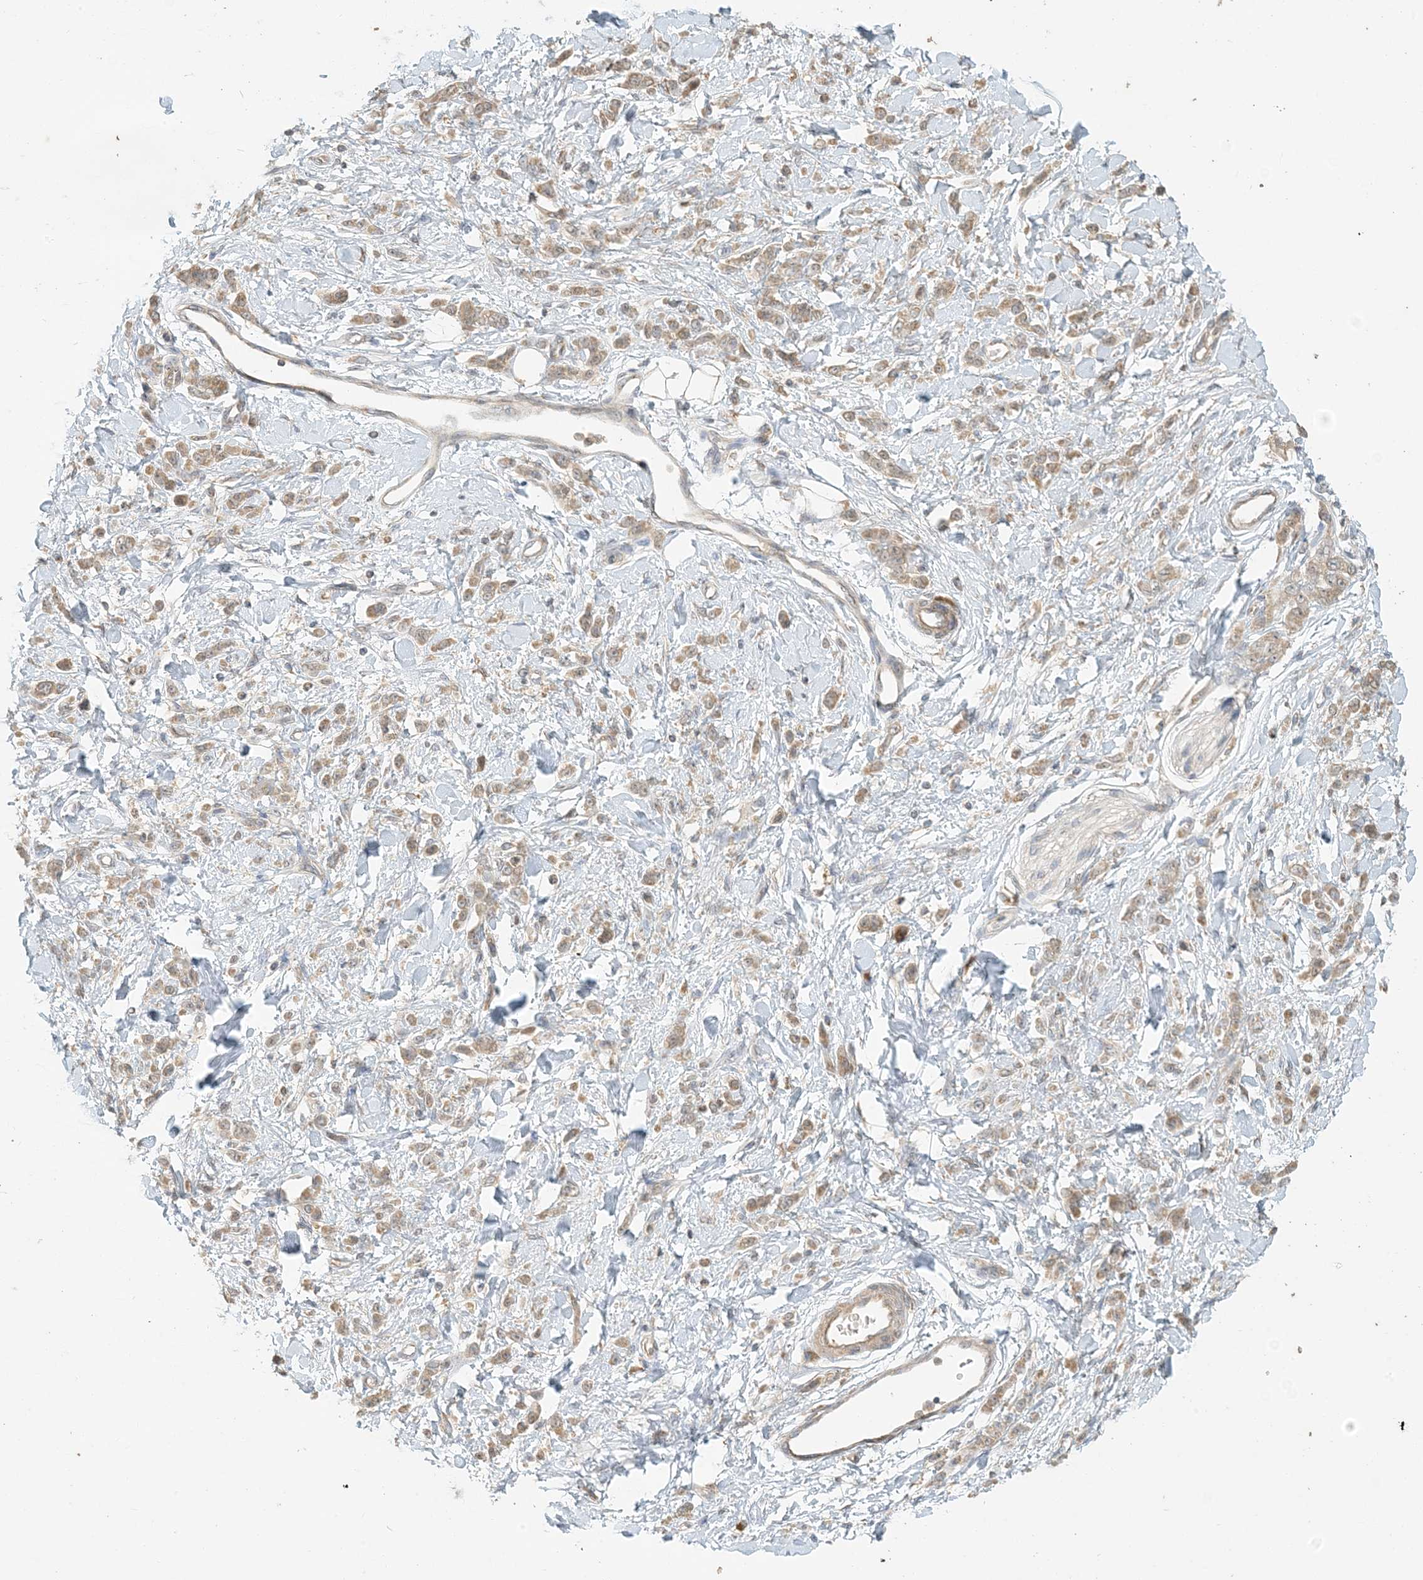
{"staining": {"intensity": "moderate", "quantity": ">75%", "location": "cytoplasmic/membranous"}, "tissue": "stomach cancer", "cell_type": "Tumor cells", "image_type": "cancer", "snomed": [{"axis": "morphology", "description": "Normal tissue, NOS"}, {"axis": "morphology", "description": "Adenocarcinoma, NOS"}, {"axis": "topography", "description": "Stomach"}], "caption": "Moderate cytoplasmic/membranous positivity is present in about >75% of tumor cells in stomach adenocarcinoma. The protein of interest is stained brown, and the nuclei are stained in blue (DAB (3,3'-diaminobenzidine) IHC with brightfield microscopy, high magnification).", "gene": "MCOLN1", "patient": {"sex": "male", "age": 82}}